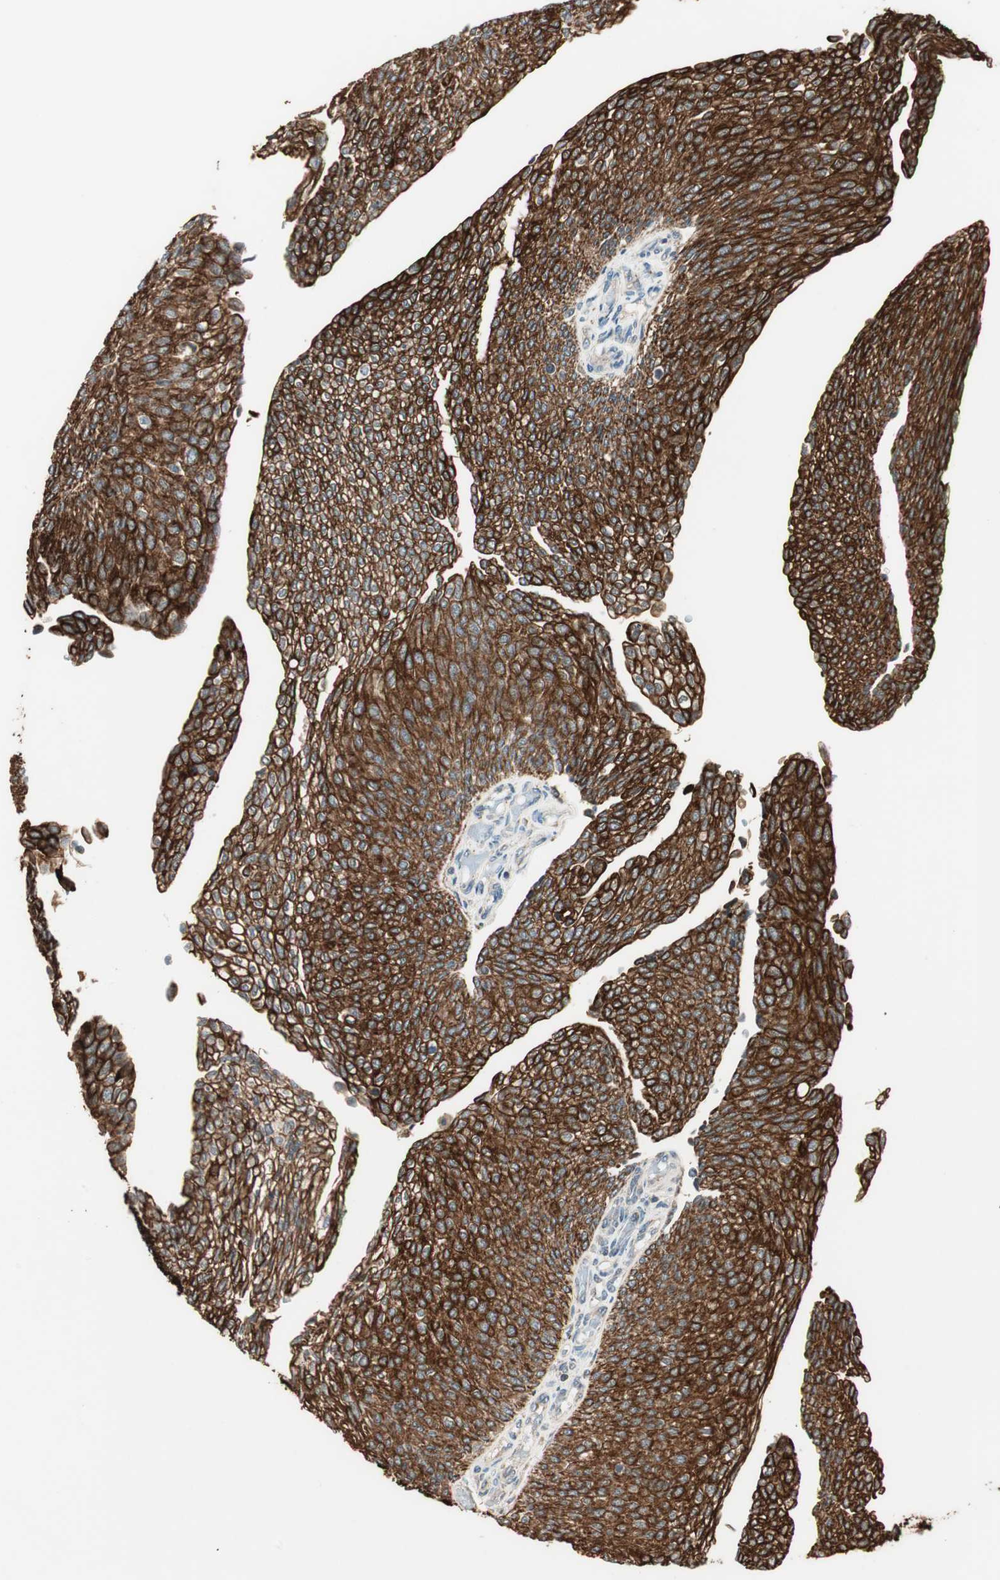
{"staining": {"intensity": "strong", "quantity": ">75%", "location": "cytoplasmic/membranous"}, "tissue": "urothelial cancer", "cell_type": "Tumor cells", "image_type": "cancer", "snomed": [{"axis": "morphology", "description": "Urothelial carcinoma, Low grade"}, {"axis": "topography", "description": "Urinary bladder"}], "caption": "Brown immunohistochemical staining in human low-grade urothelial carcinoma shows strong cytoplasmic/membranous positivity in about >75% of tumor cells.", "gene": "TRIM21", "patient": {"sex": "female", "age": 79}}